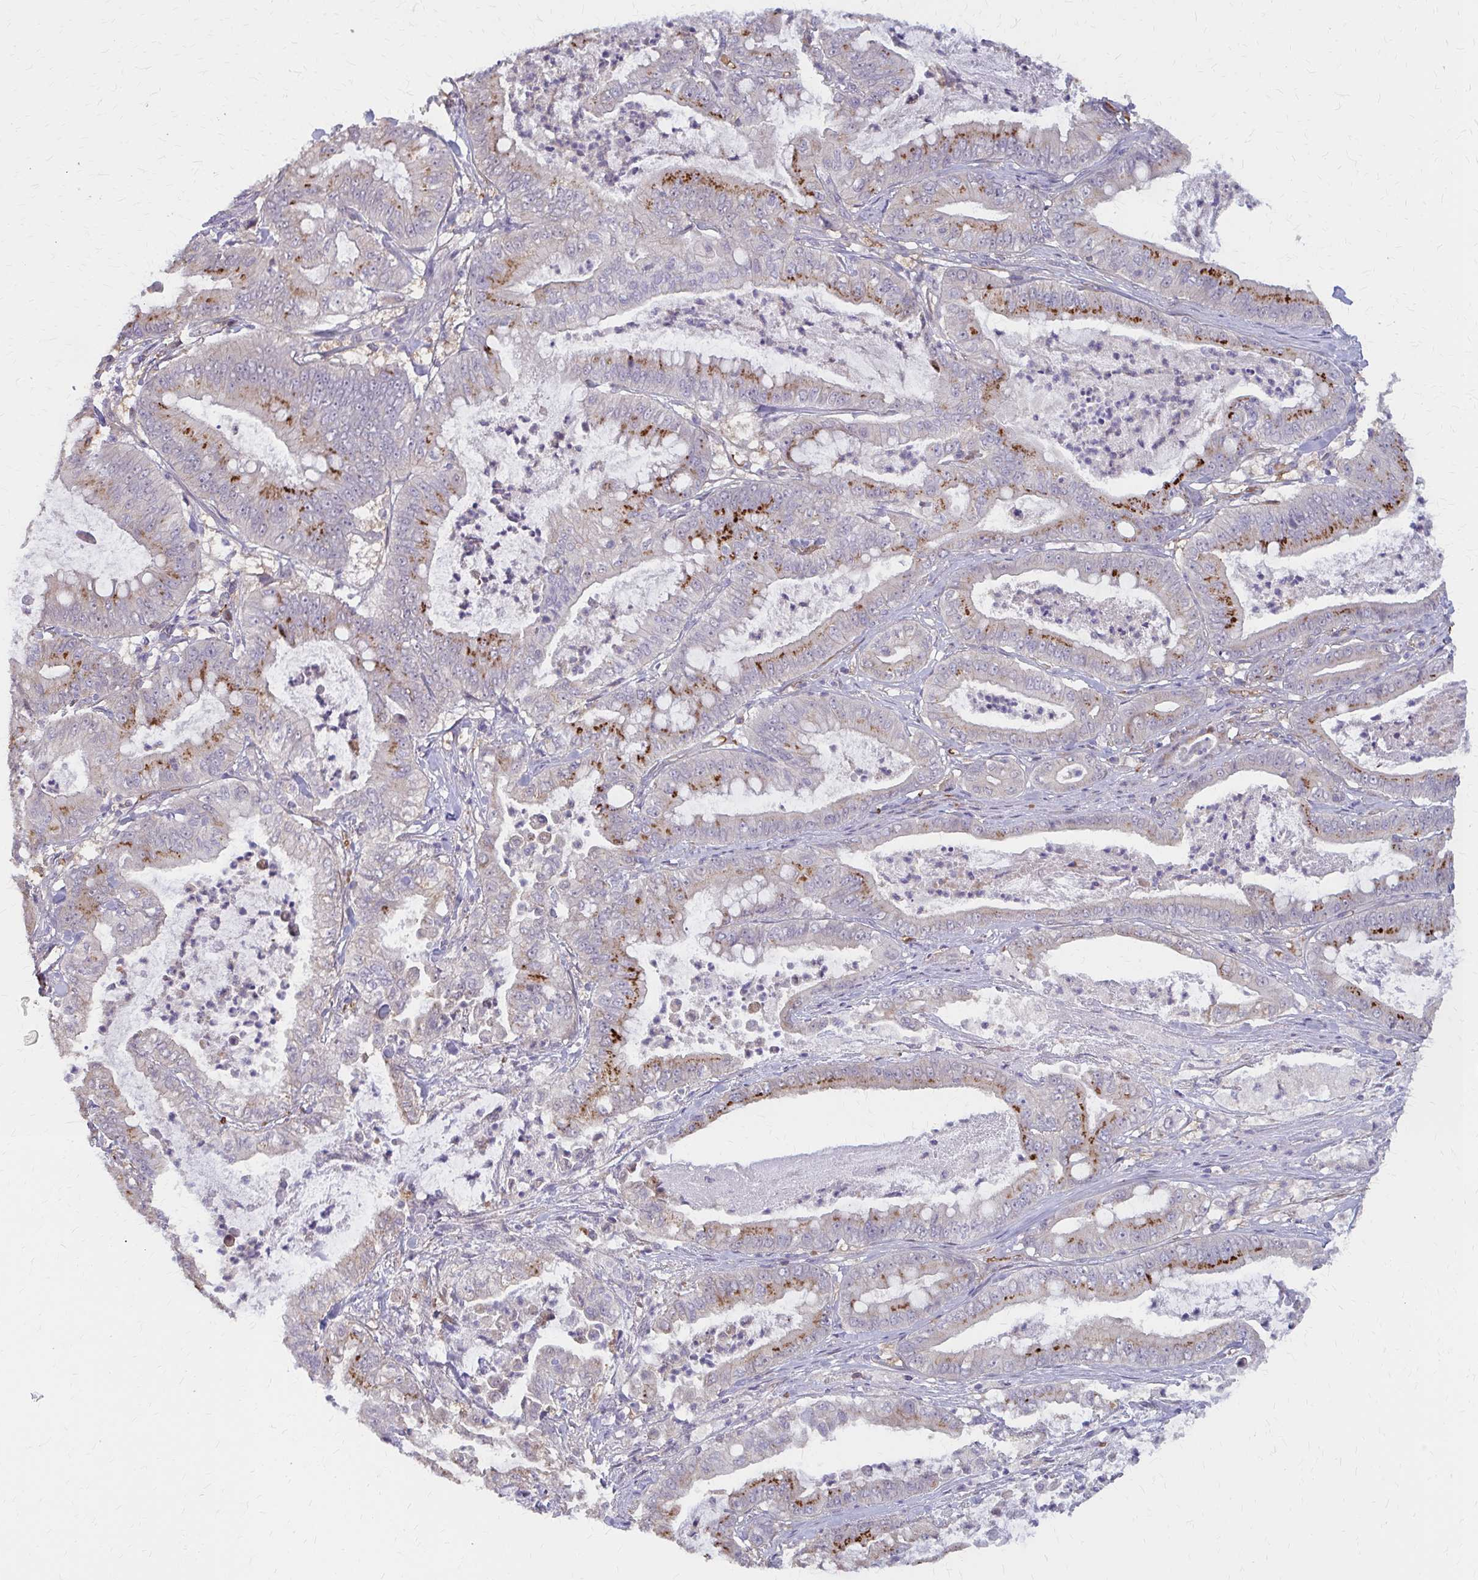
{"staining": {"intensity": "strong", "quantity": "<25%", "location": "cytoplasmic/membranous"}, "tissue": "pancreatic cancer", "cell_type": "Tumor cells", "image_type": "cancer", "snomed": [{"axis": "morphology", "description": "Adenocarcinoma, NOS"}, {"axis": "topography", "description": "Pancreas"}], "caption": "The histopathology image reveals immunohistochemical staining of adenocarcinoma (pancreatic). There is strong cytoplasmic/membranous positivity is appreciated in approximately <25% of tumor cells. (DAB (3,3'-diaminobenzidine) IHC, brown staining for protein, blue staining for nuclei).", "gene": "IFI44L", "patient": {"sex": "male", "age": 71}}